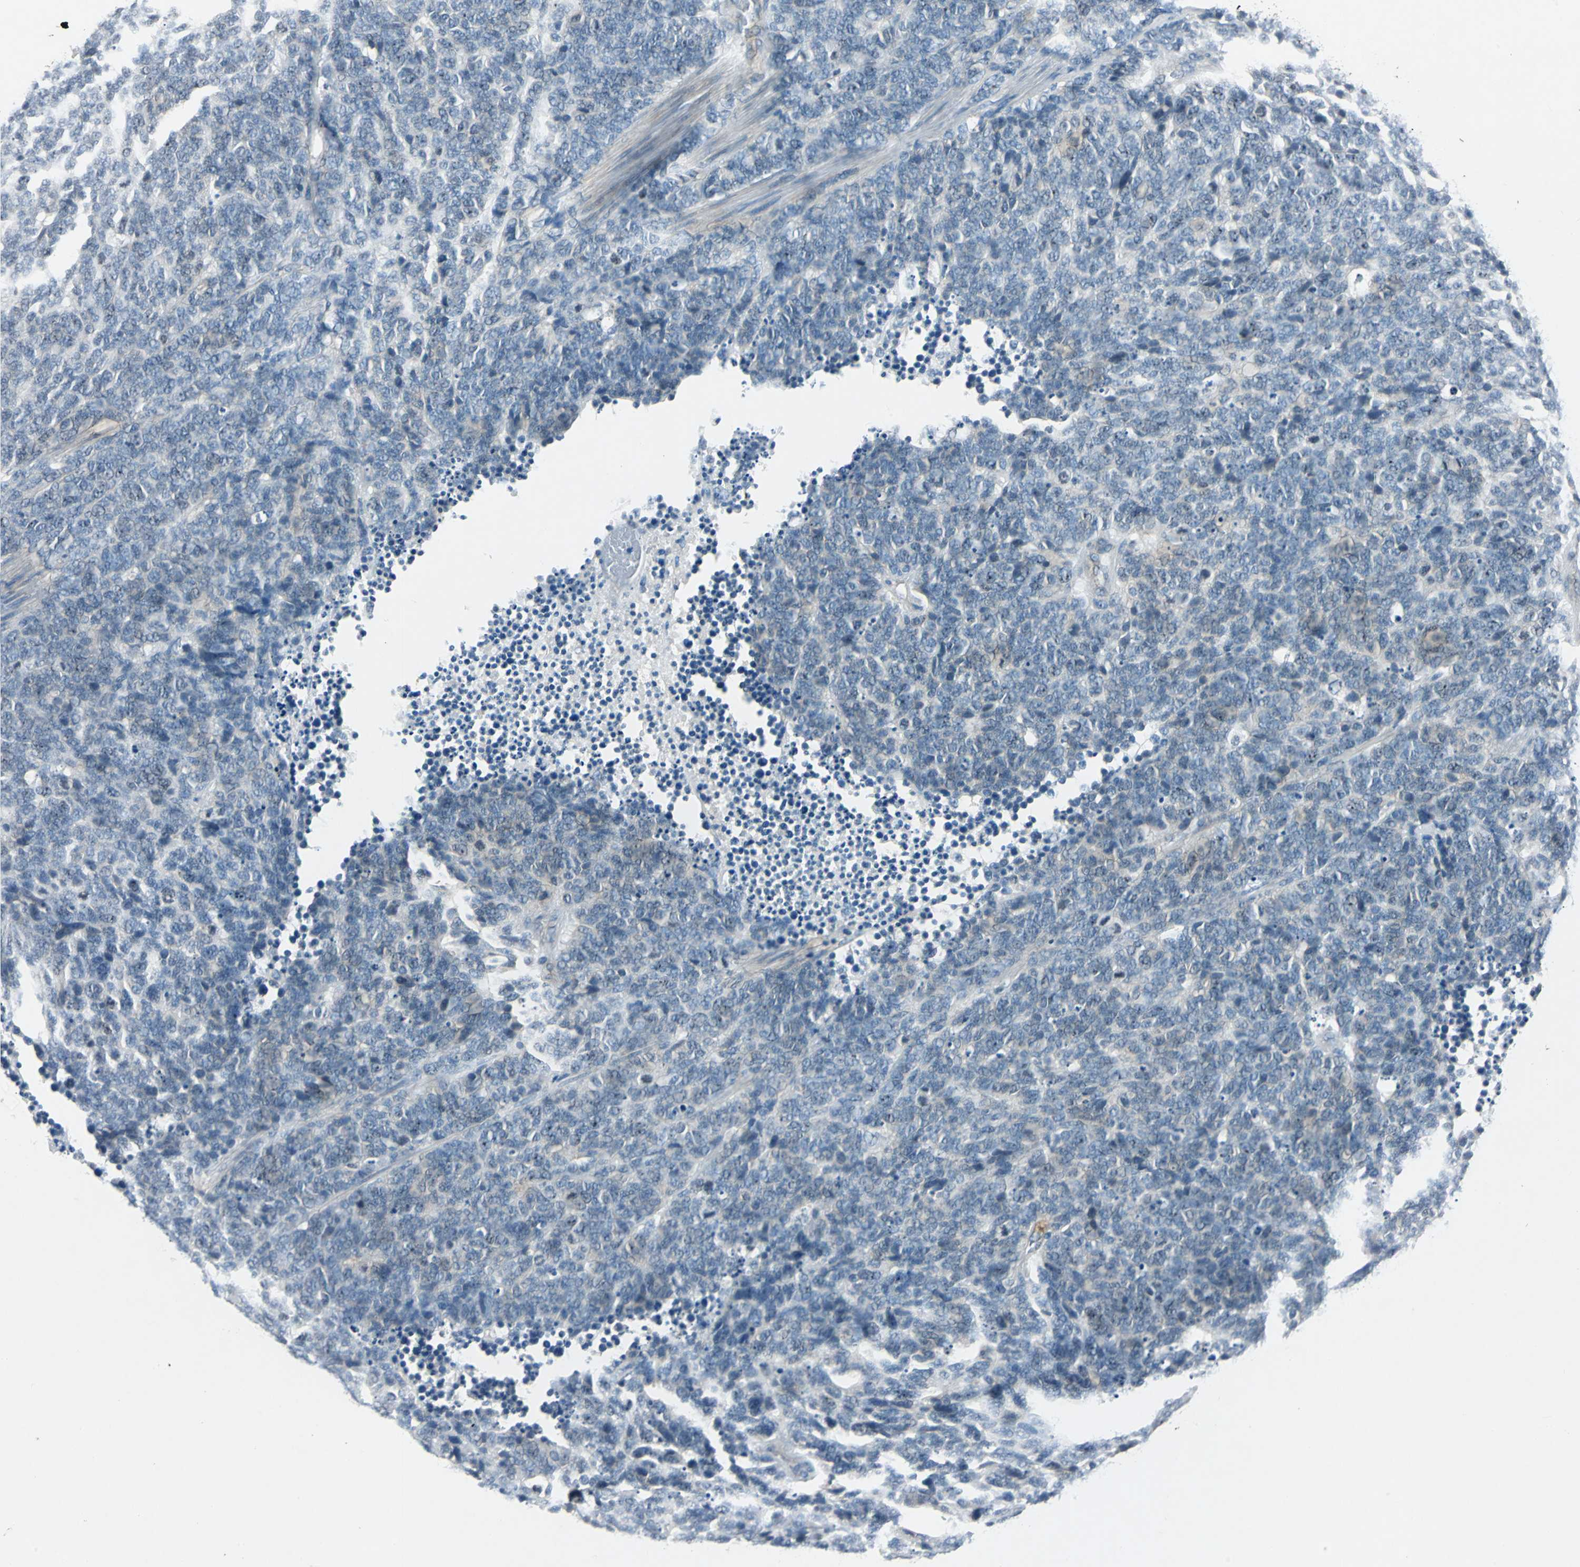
{"staining": {"intensity": "negative", "quantity": "none", "location": "none"}, "tissue": "lung cancer", "cell_type": "Tumor cells", "image_type": "cancer", "snomed": [{"axis": "morphology", "description": "Neoplasm, malignant, NOS"}, {"axis": "topography", "description": "Lung"}], "caption": "A histopathology image of lung cancer (malignant neoplasm) stained for a protein exhibits no brown staining in tumor cells.", "gene": "SLC2A13", "patient": {"sex": "female", "age": 58}}